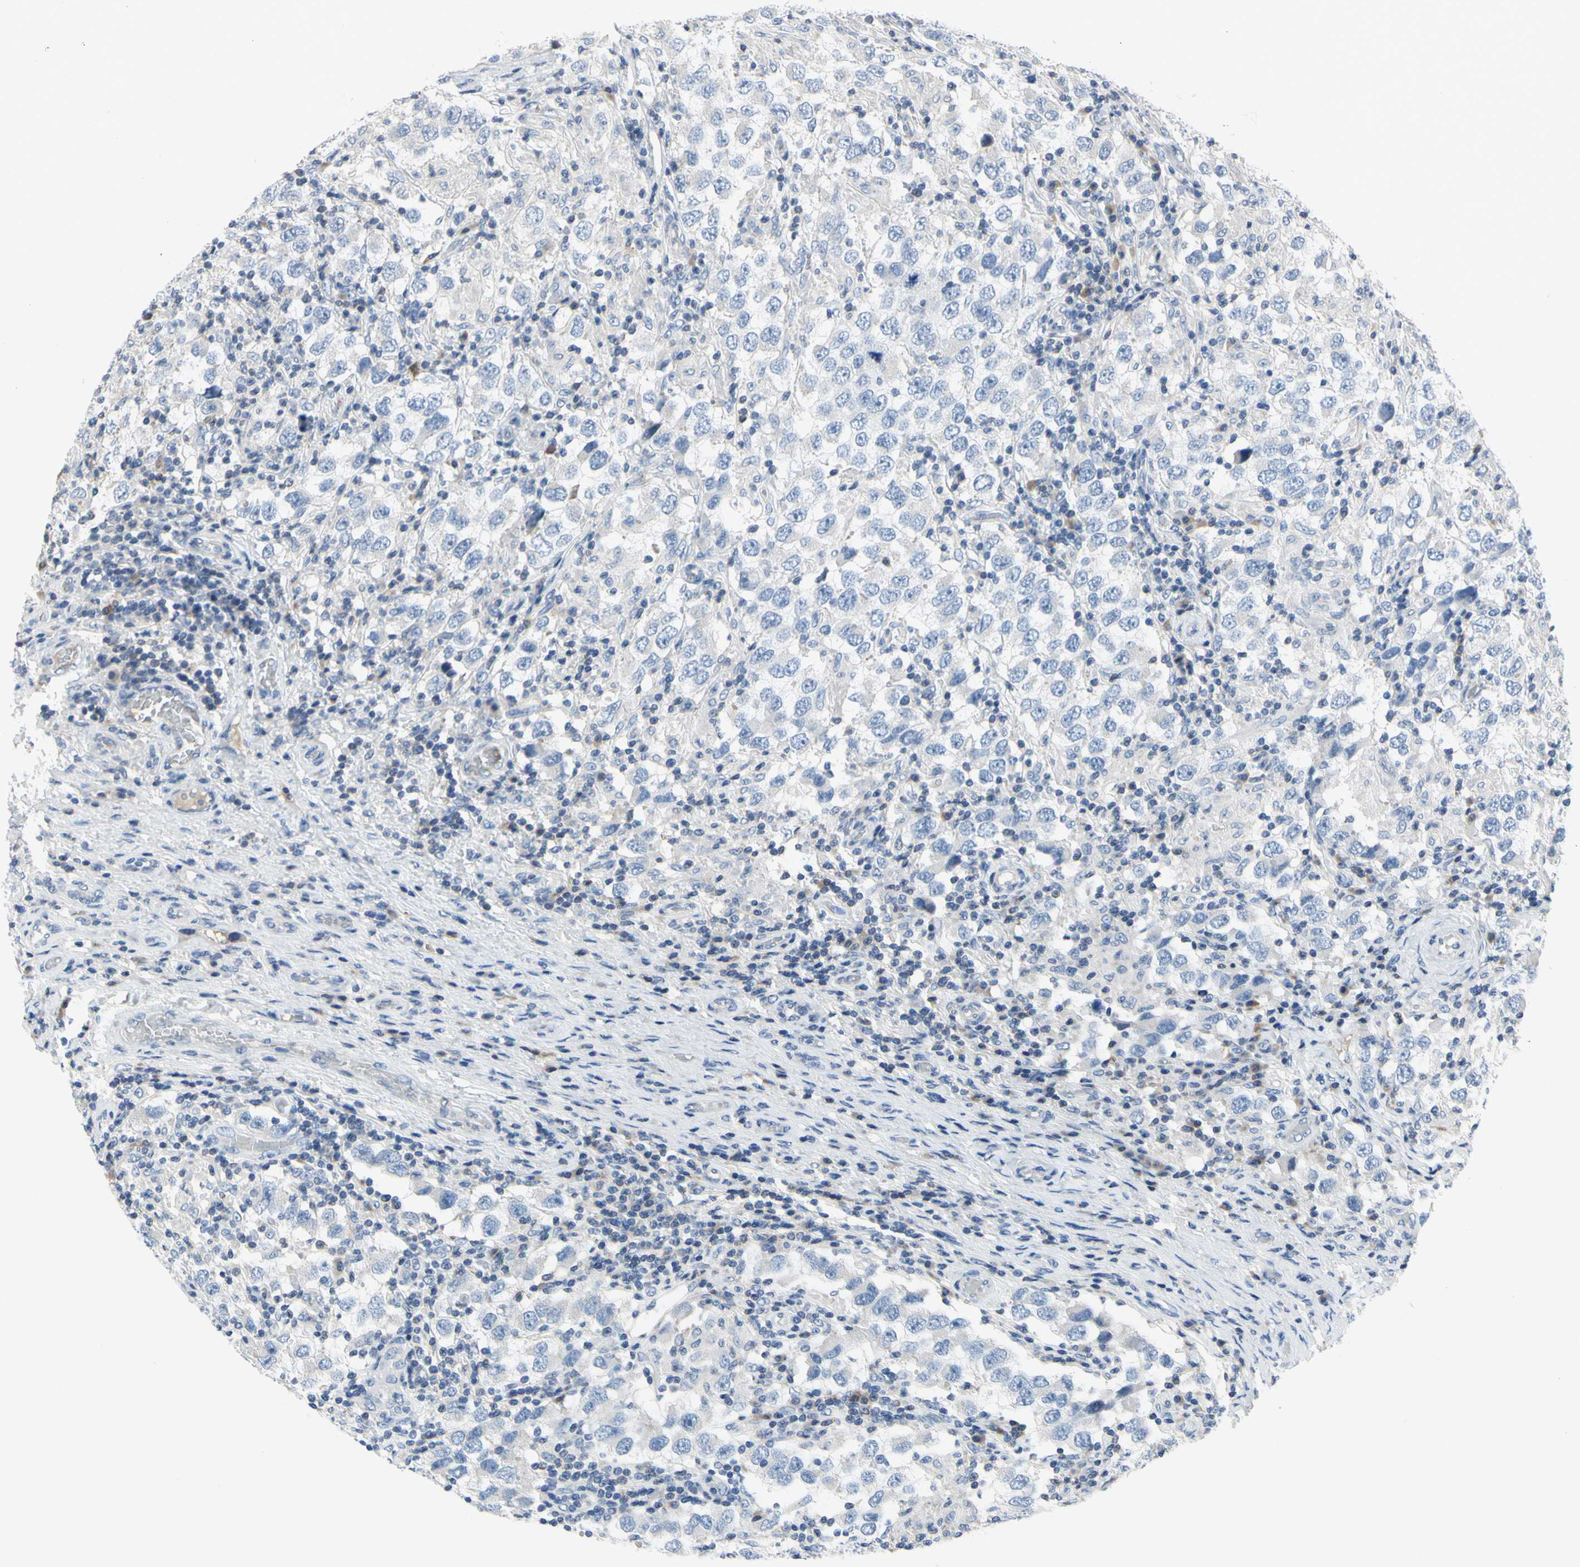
{"staining": {"intensity": "negative", "quantity": "none", "location": "none"}, "tissue": "testis cancer", "cell_type": "Tumor cells", "image_type": "cancer", "snomed": [{"axis": "morphology", "description": "Carcinoma, Embryonal, NOS"}, {"axis": "topography", "description": "Testis"}], "caption": "This is an IHC photomicrograph of human testis cancer (embryonal carcinoma). There is no expression in tumor cells.", "gene": "MUC1", "patient": {"sex": "male", "age": 21}}